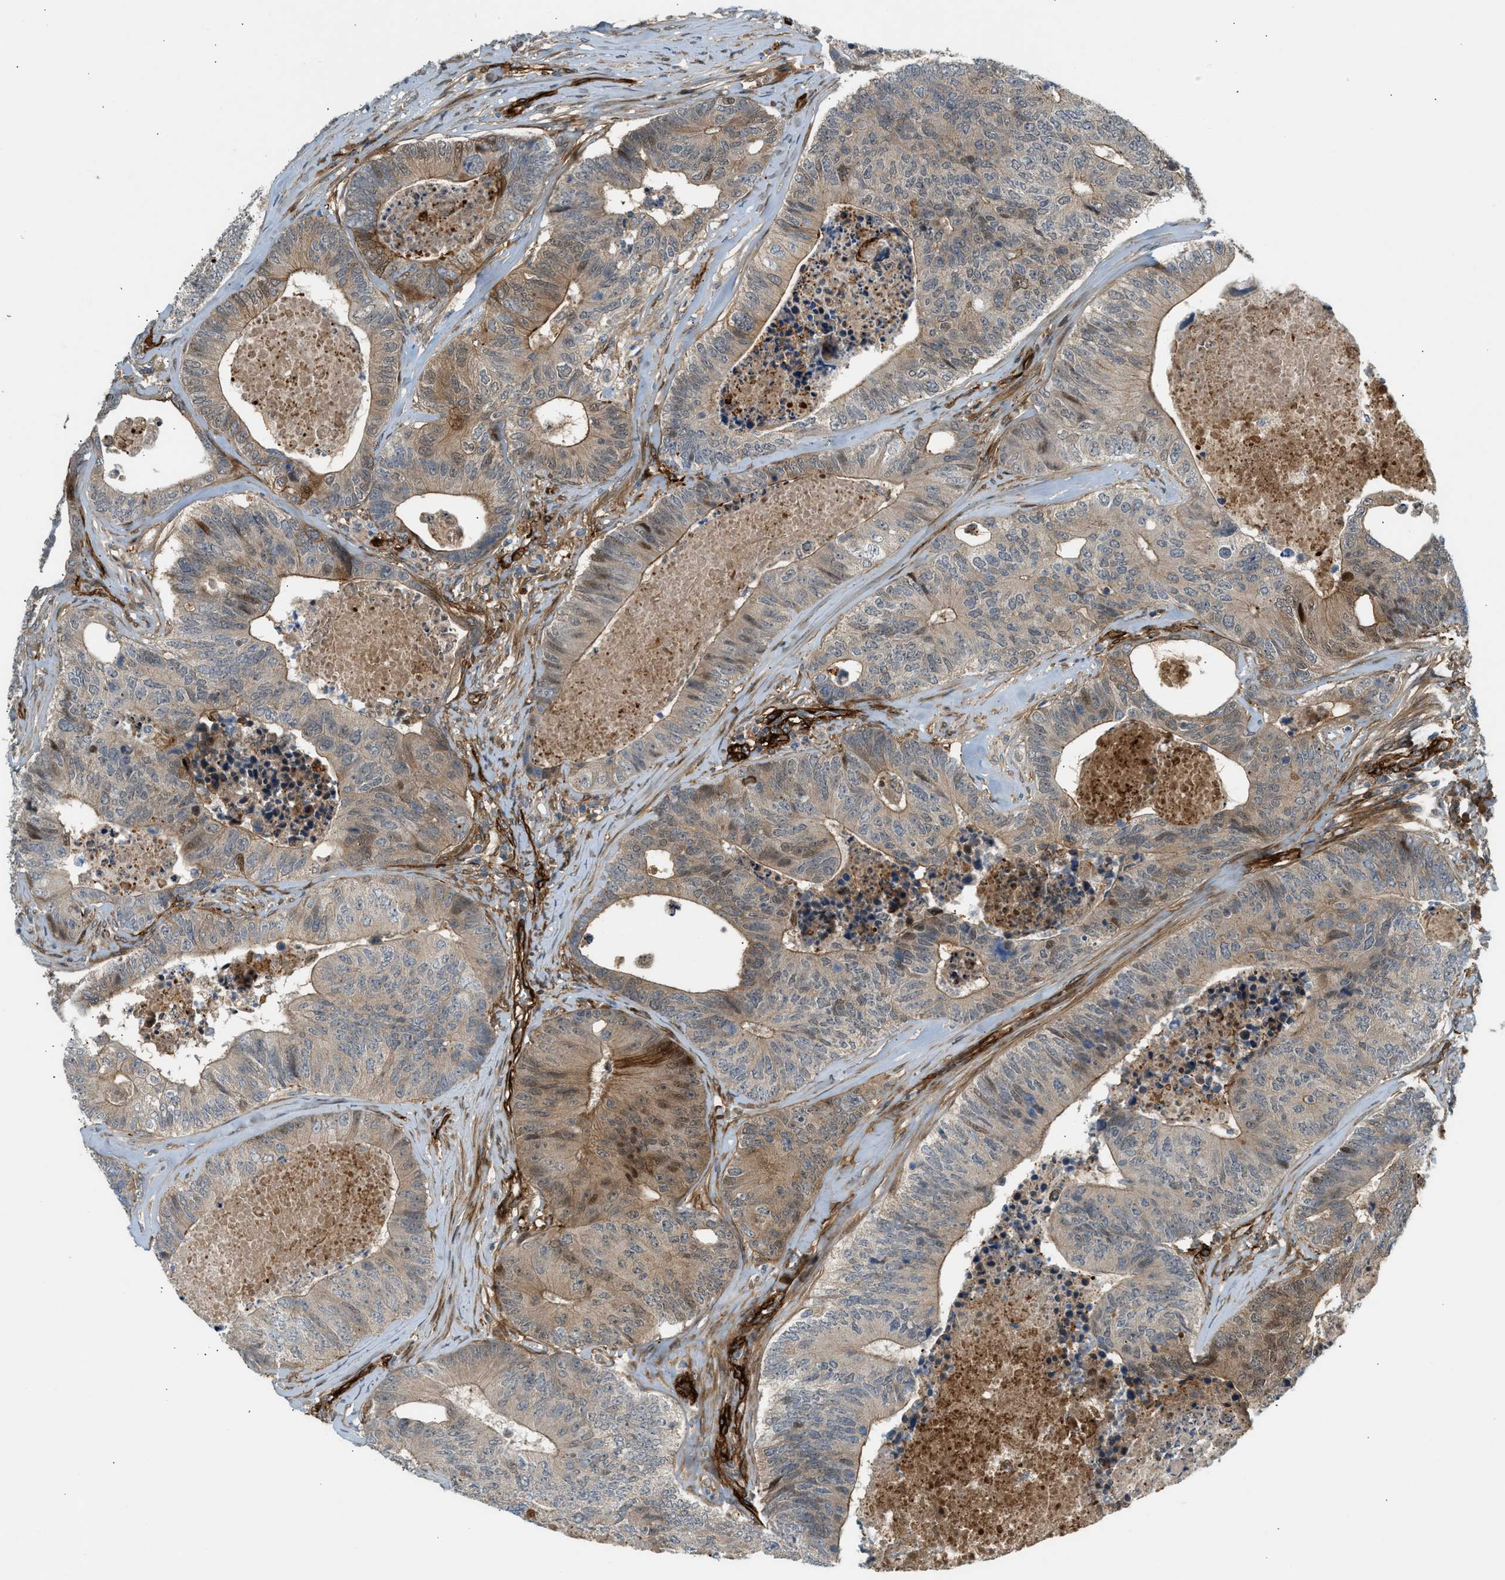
{"staining": {"intensity": "moderate", "quantity": "25%-75%", "location": "cytoplasmic/membranous"}, "tissue": "colorectal cancer", "cell_type": "Tumor cells", "image_type": "cancer", "snomed": [{"axis": "morphology", "description": "Adenocarcinoma, NOS"}, {"axis": "topography", "description": "Colon"}], "caption": "The micrograph exhibits immunohistochemical staining of colorectal cancer. There is moderate cytoplasmic/membranous staining is present in about 25%-75% of tumor cells.", "gene": "EDNRA", "patient": {"sex": "female", "age": 67}}